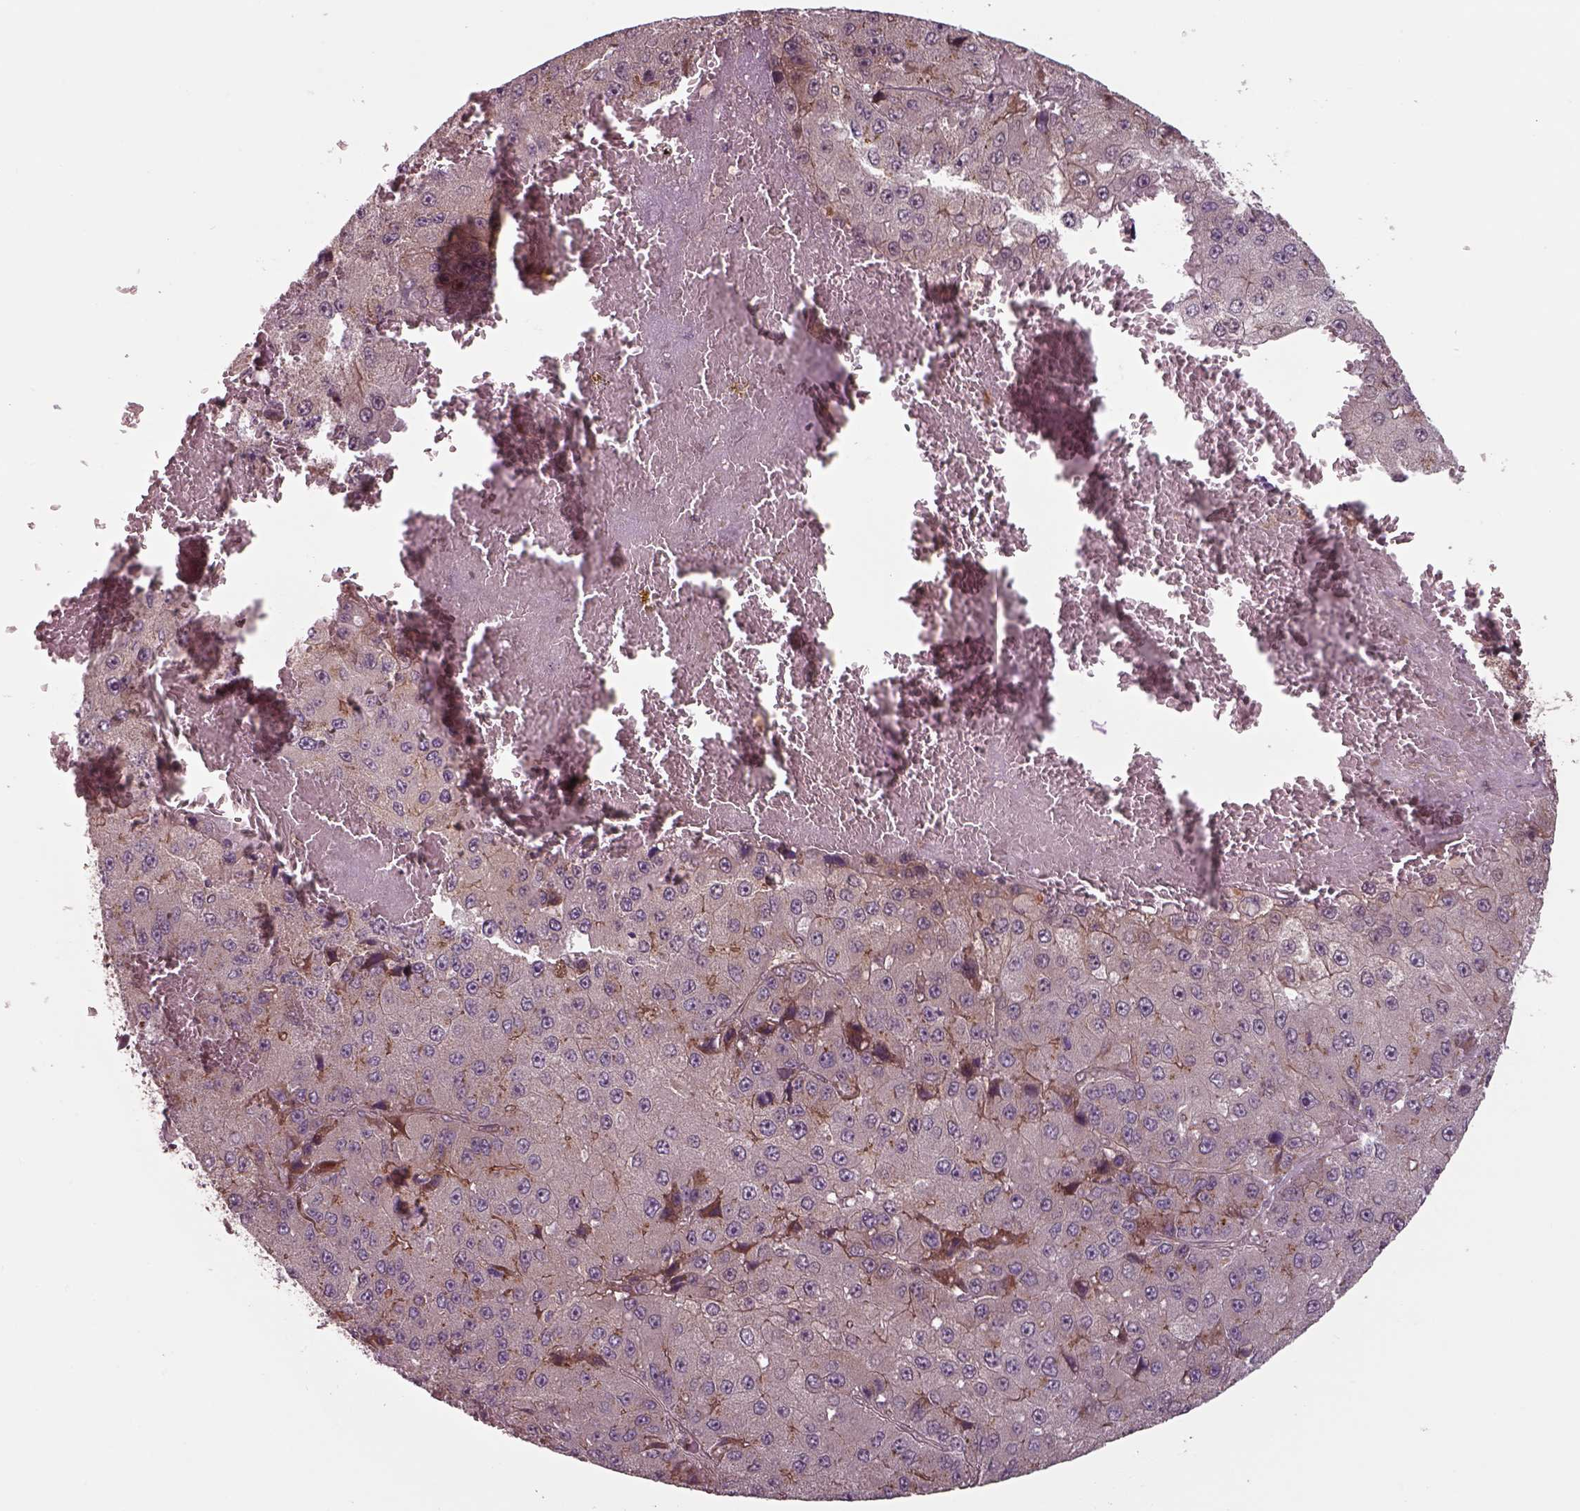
{"staining": {"intensity": "moderate", "quantity": "<25%", "location": "cytoplasmic/membranous"}, "tissue": "liver cancer", "cell_type": "Tumor cells", "image_type": "cancer", "snomed": [{"axis": "morphology", "description": "Carcinoma, Hepatocellular, NOS"}, {"axis": "topography", "description": "Liver"}], "caption": "Liver cancer stained for a protein demonstrates moderate cytoplasmic/membranous positivity in tumor cells.", "gene": "CHMP3", "patient": {"sex": "female", "age": 73}}